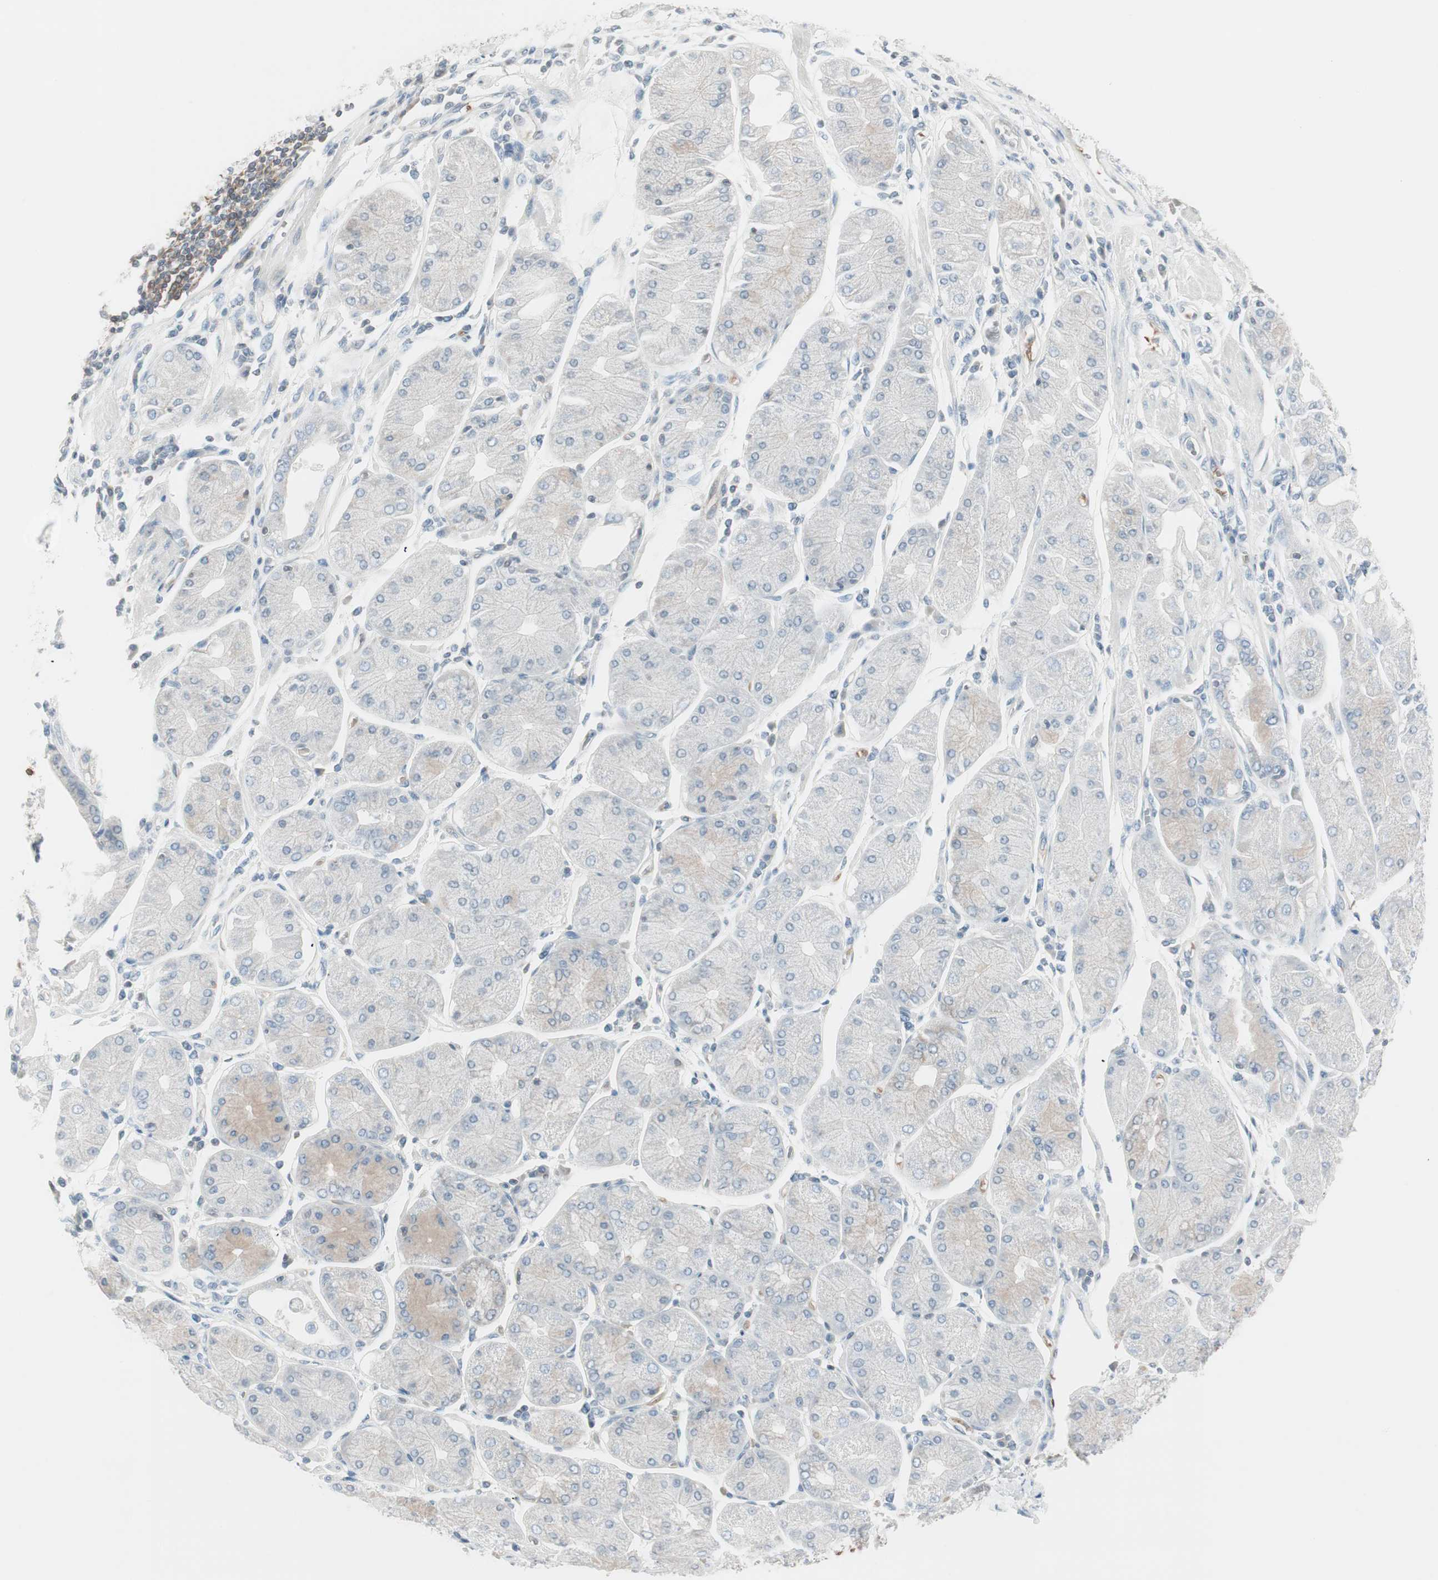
{"staining": {"intensity": "negative", "quantity": "none", "location": "none"}, "tissue": "stomach cancer", "cell_type": "Tumor cells", "image_type": "cancer", "snomed": [{"axis": "morphology", "description": "Normal tissue, NOS"}, {"axis": "morphology", "description": "Adenocarcinoma, NOS"}, {"axis": "topography", "description": "Stomach, upper"}, {"axis": "topography", "description": "Stomach"}], "caption": "Tumor cells are negative for protein expression in human stomach cancer (adenocarcinoma).", "gene": "MAP4K1", "patient": {"sex": "male", "age": 59}}